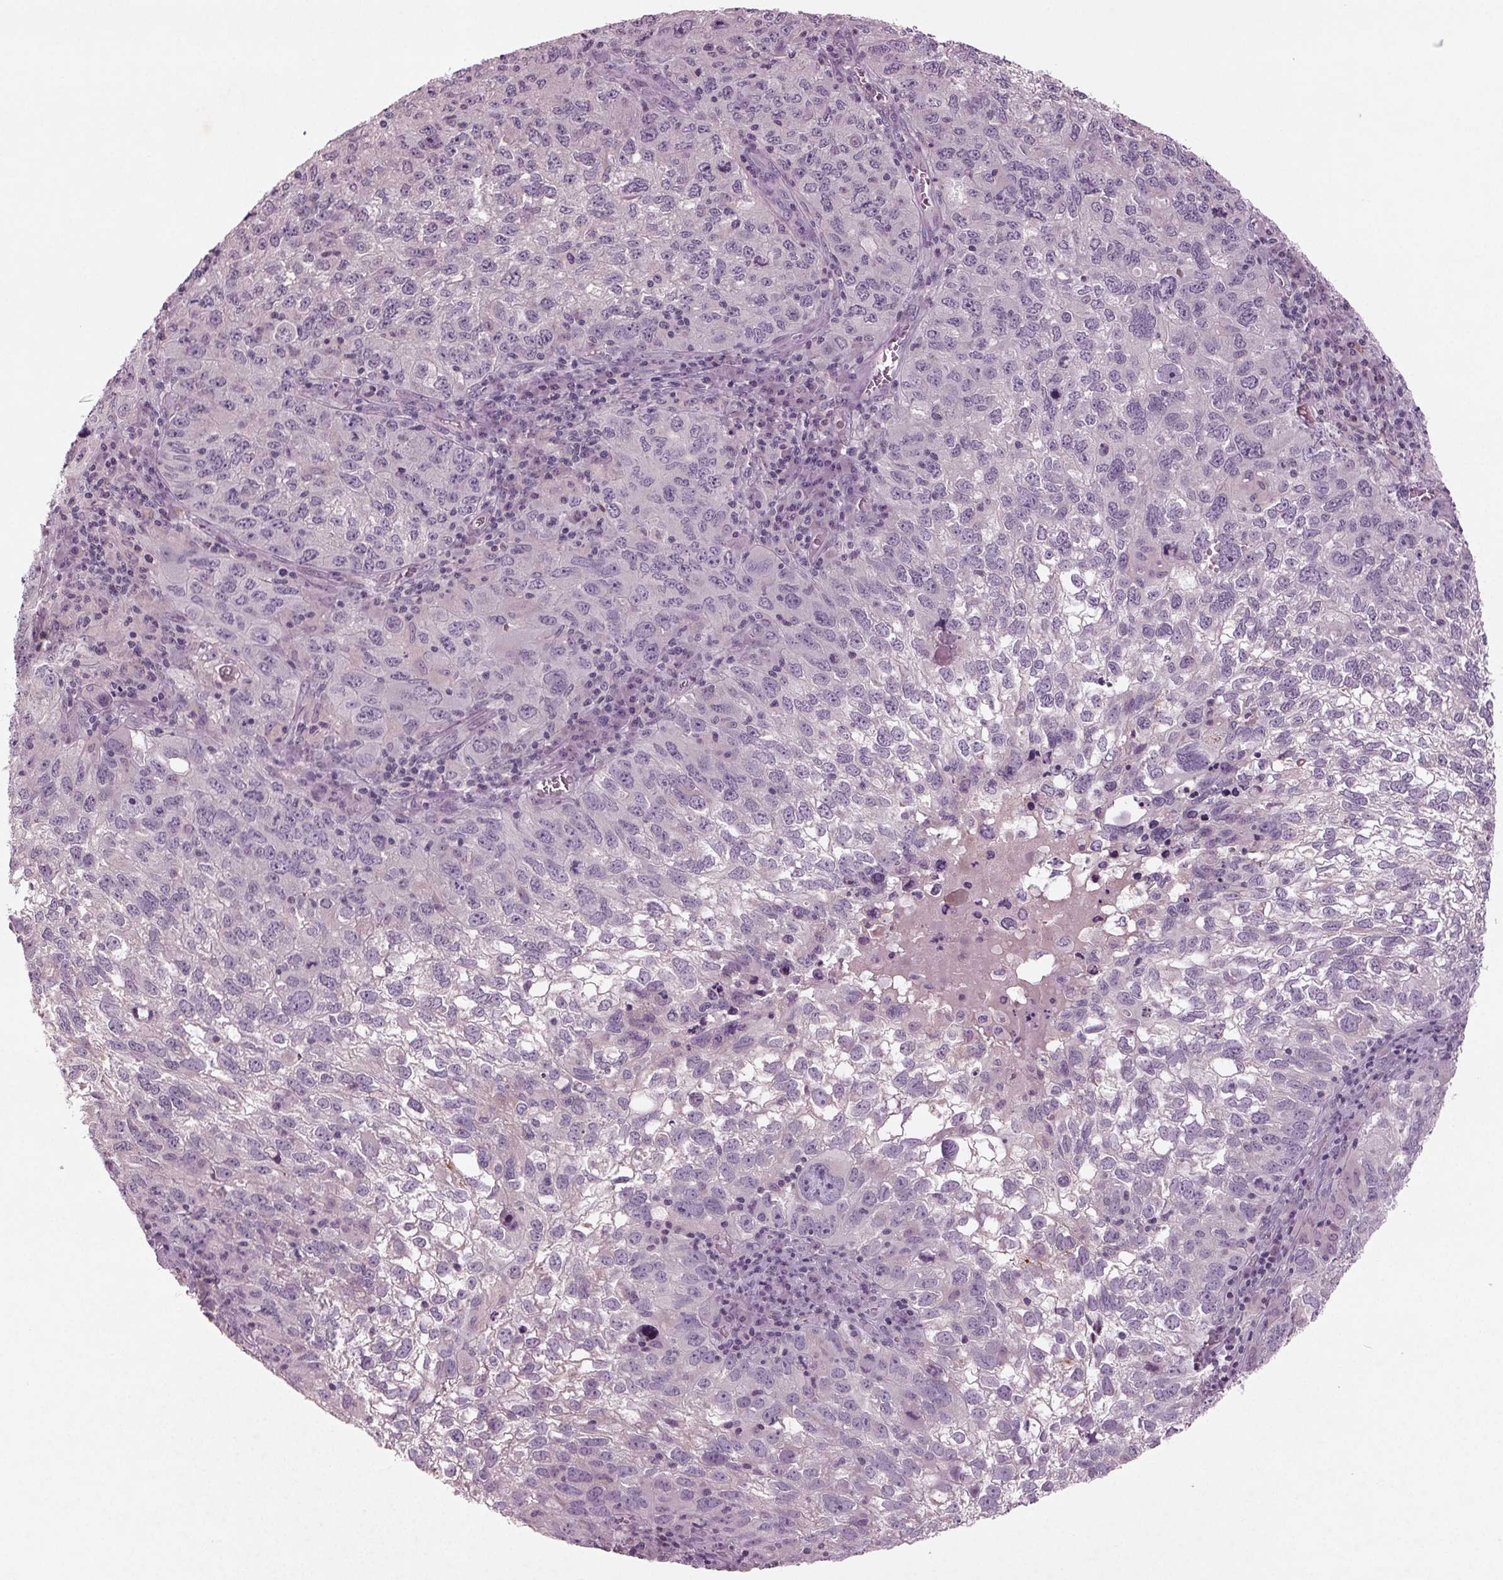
{"staining": {"intensity": "negative", "quantity": "none", "location": "none"}, "tissue": "cervical cancer", "cell_type": "Tumor cells", "image_type": "cancer", "snomed": [{"axis": "morphology", "description": "Squamous cell carcinoma, NOS"}, {"axis": "topography", "description": "Cervix"}], "caption": "Tumor cells show no significant protein positivity in squamous cell carcinoma (cervical).", "gene": "BHLHE22", "patient": {"sex": "female", "age": 55}}